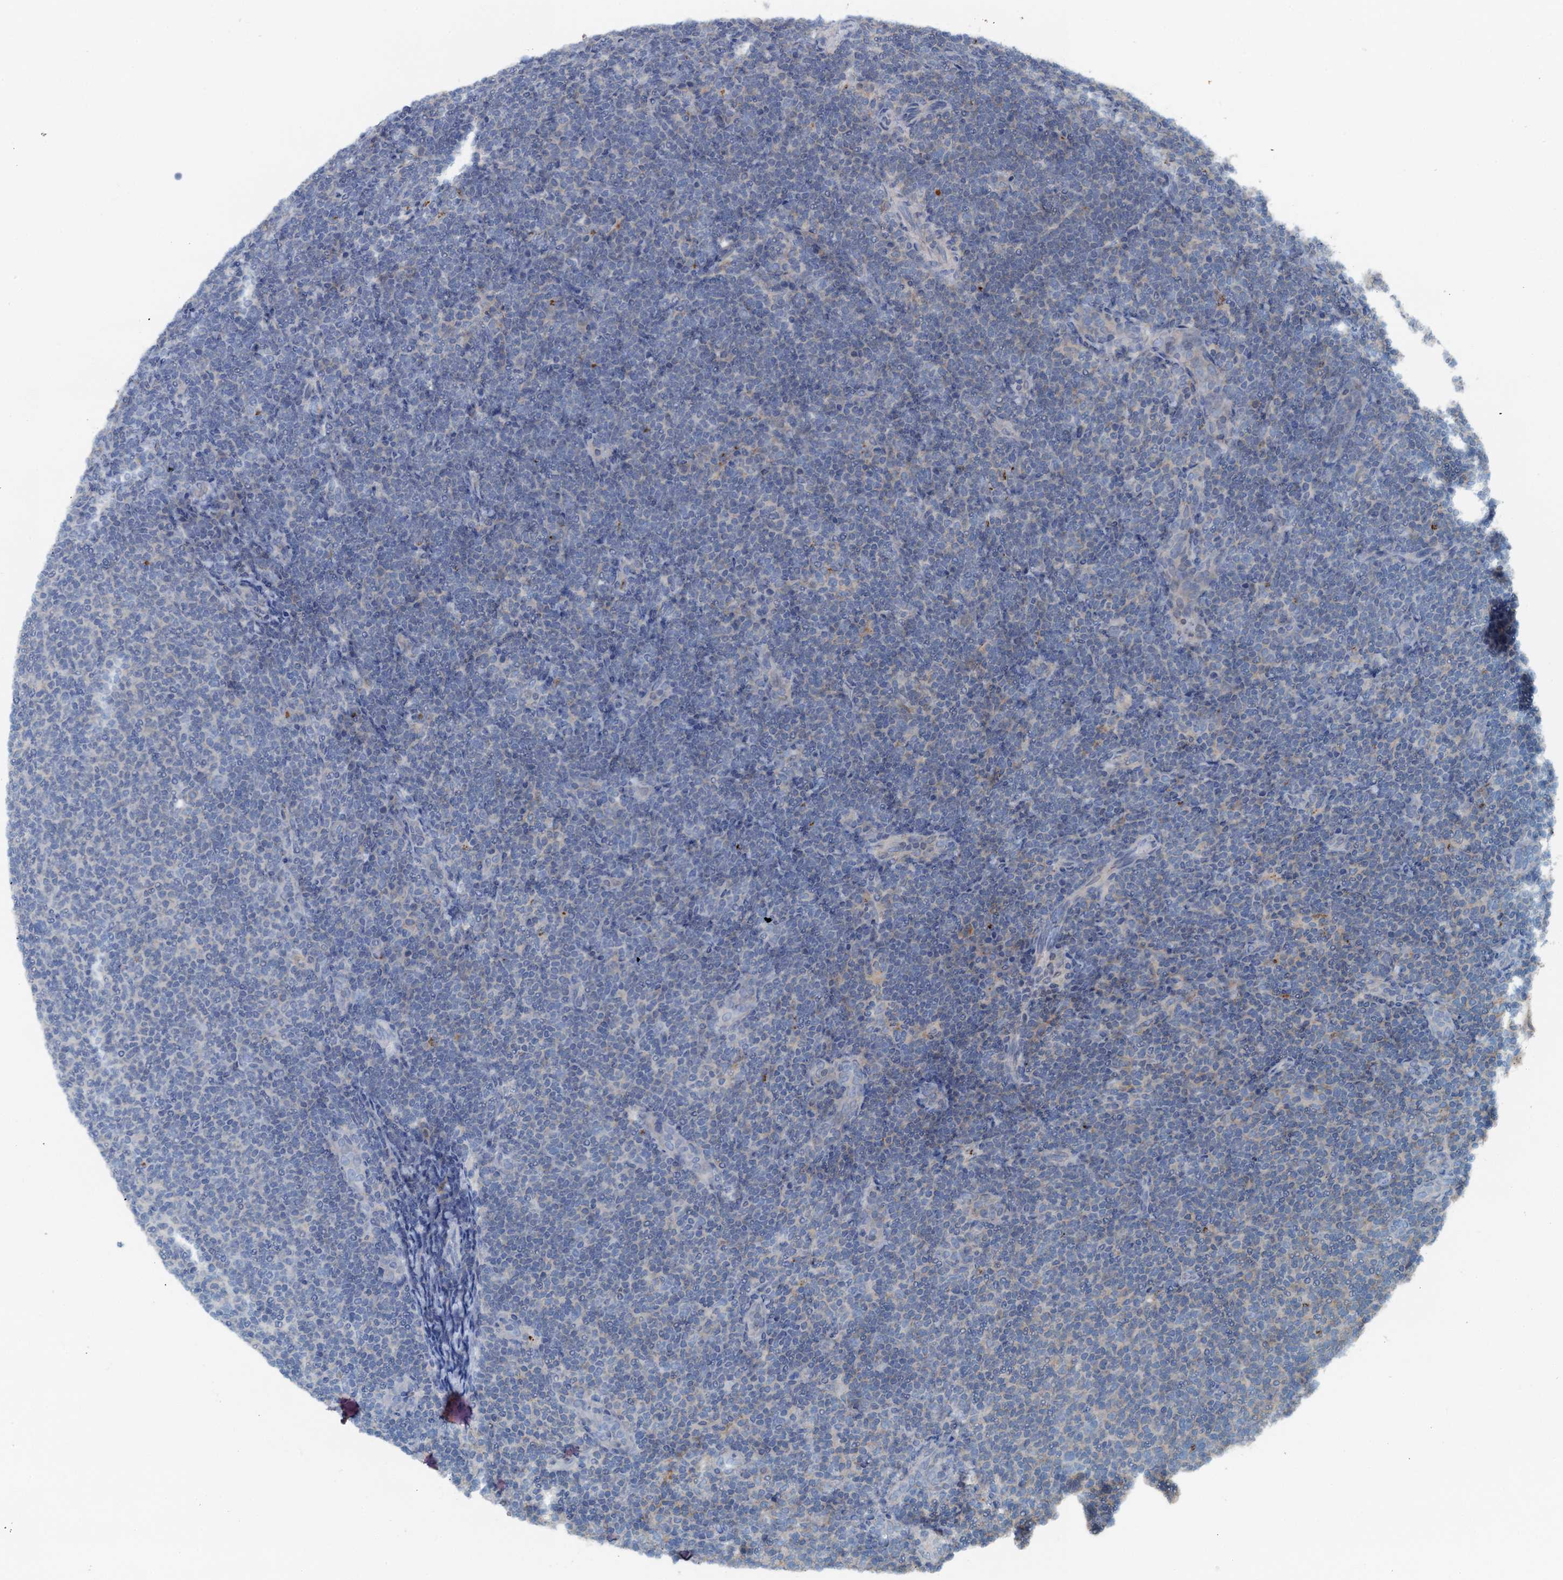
{"staining": {"intensity": "negative", "quantity": "none", "location": "none"}, "tissue": "lymphoma", "cell_type": "Tumor cells", "image_type": "cancer", "snomed": [{"axis": "morphology", "description": "Malignant lymphoma, non-Hodgkin's type, Low grade"}, {"axis": "topography", "description": "Lymph node"}], "caption": "There is no significant expression in tumor cells of malignant lymphoma, non-Hodgkin's type (low-grade).", "gene": "THAP10", "patient": {"sex": "male", "age": 66}}